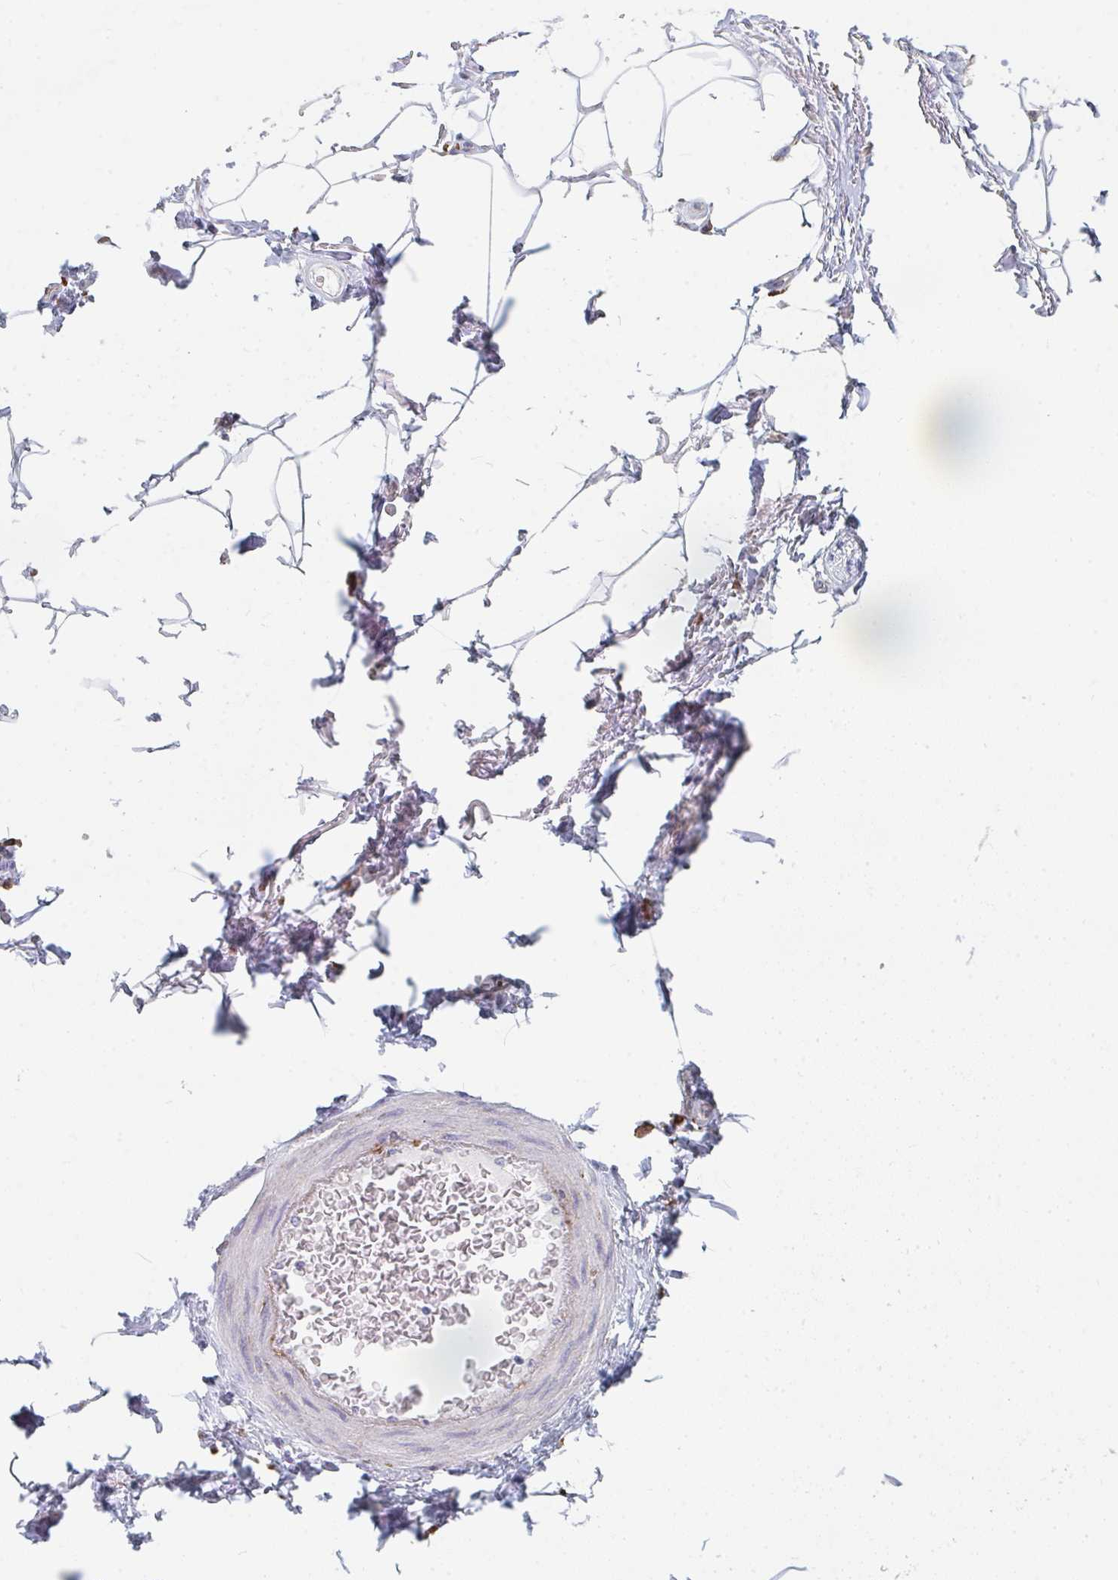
{"staining": {"intensity": "negative", "quantity": "none", "location": "none"}, "tissue": "adipose tissue", "cell_type": "Adipocytes", "image_type": "normal", "snomed": [{"axis": "morphology", "description": "Normal tissue, NOS"}, {"axis": "topography", "description": "Peripheral nerve tissue"}], "caption": "Immunohistochemistry of unremarkable adipose tissue reveals no expression in adipocytes. The staining was performed using DAB to visualize the protein expression in brown, while the nuclei were stained in blue with hematoxylin (Magnification: 20x).", "gene": "DAB2", "patient": {"sex": "male", "age": 51}}